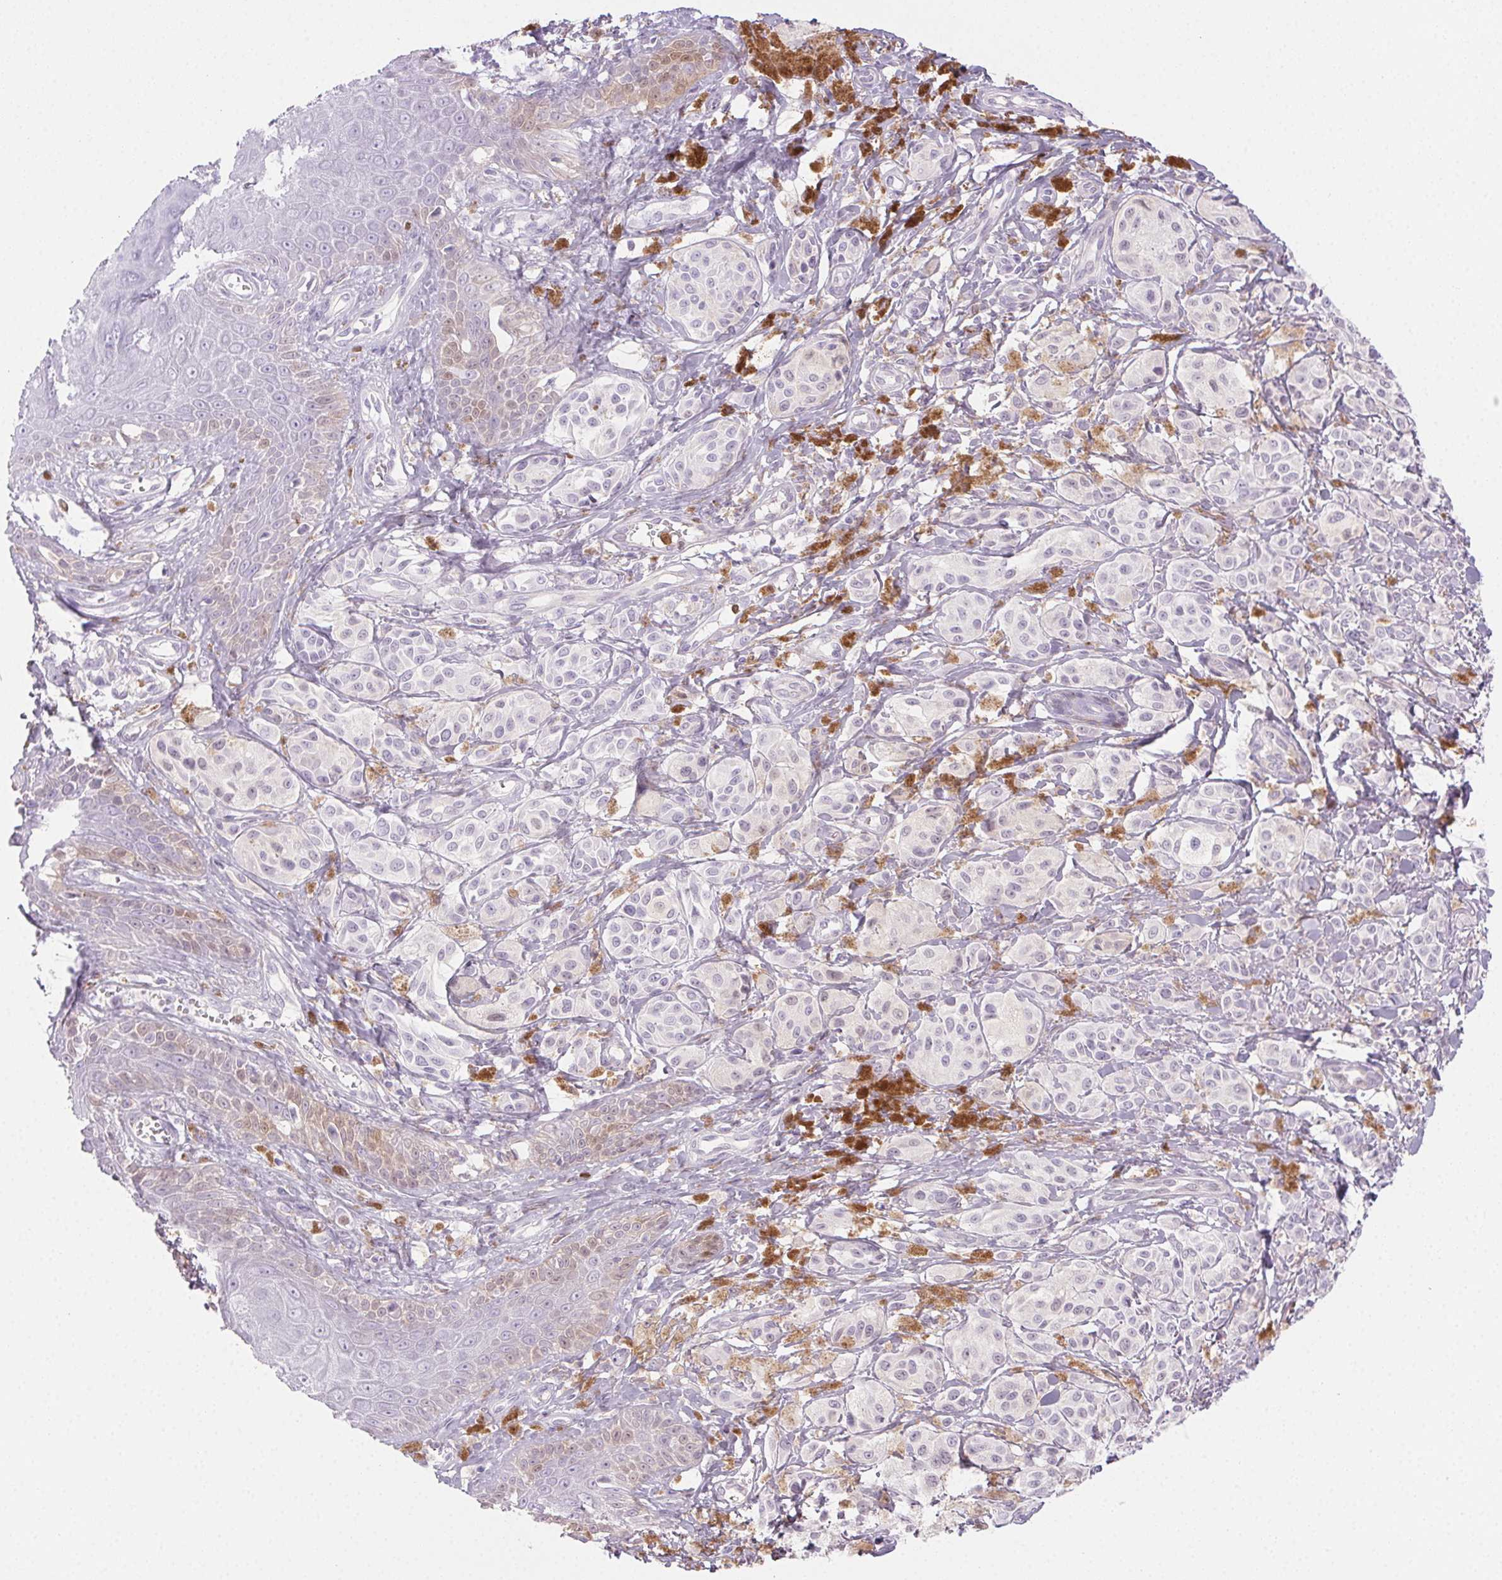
{"staining": {"intensity": "negative", "quantity": "none", "location": "none"}, "tissue": "melanoma", "cell_type": "Tumor cells", "image_type": "cancer", "snomed": [{"axis": "morphology", "description": "Malignant melanoma, NOS"}, {"axis": "topography", "description": "Skin"}], "caption": "This micrograph is of melanoma stained with immunohistochemistry to label a protein in brown with the nuclei are counter-stained blue. There is no positivity in tumor cells.", "gene": "TMEM45A", "patient": {"sex": "female", "age": 80}}